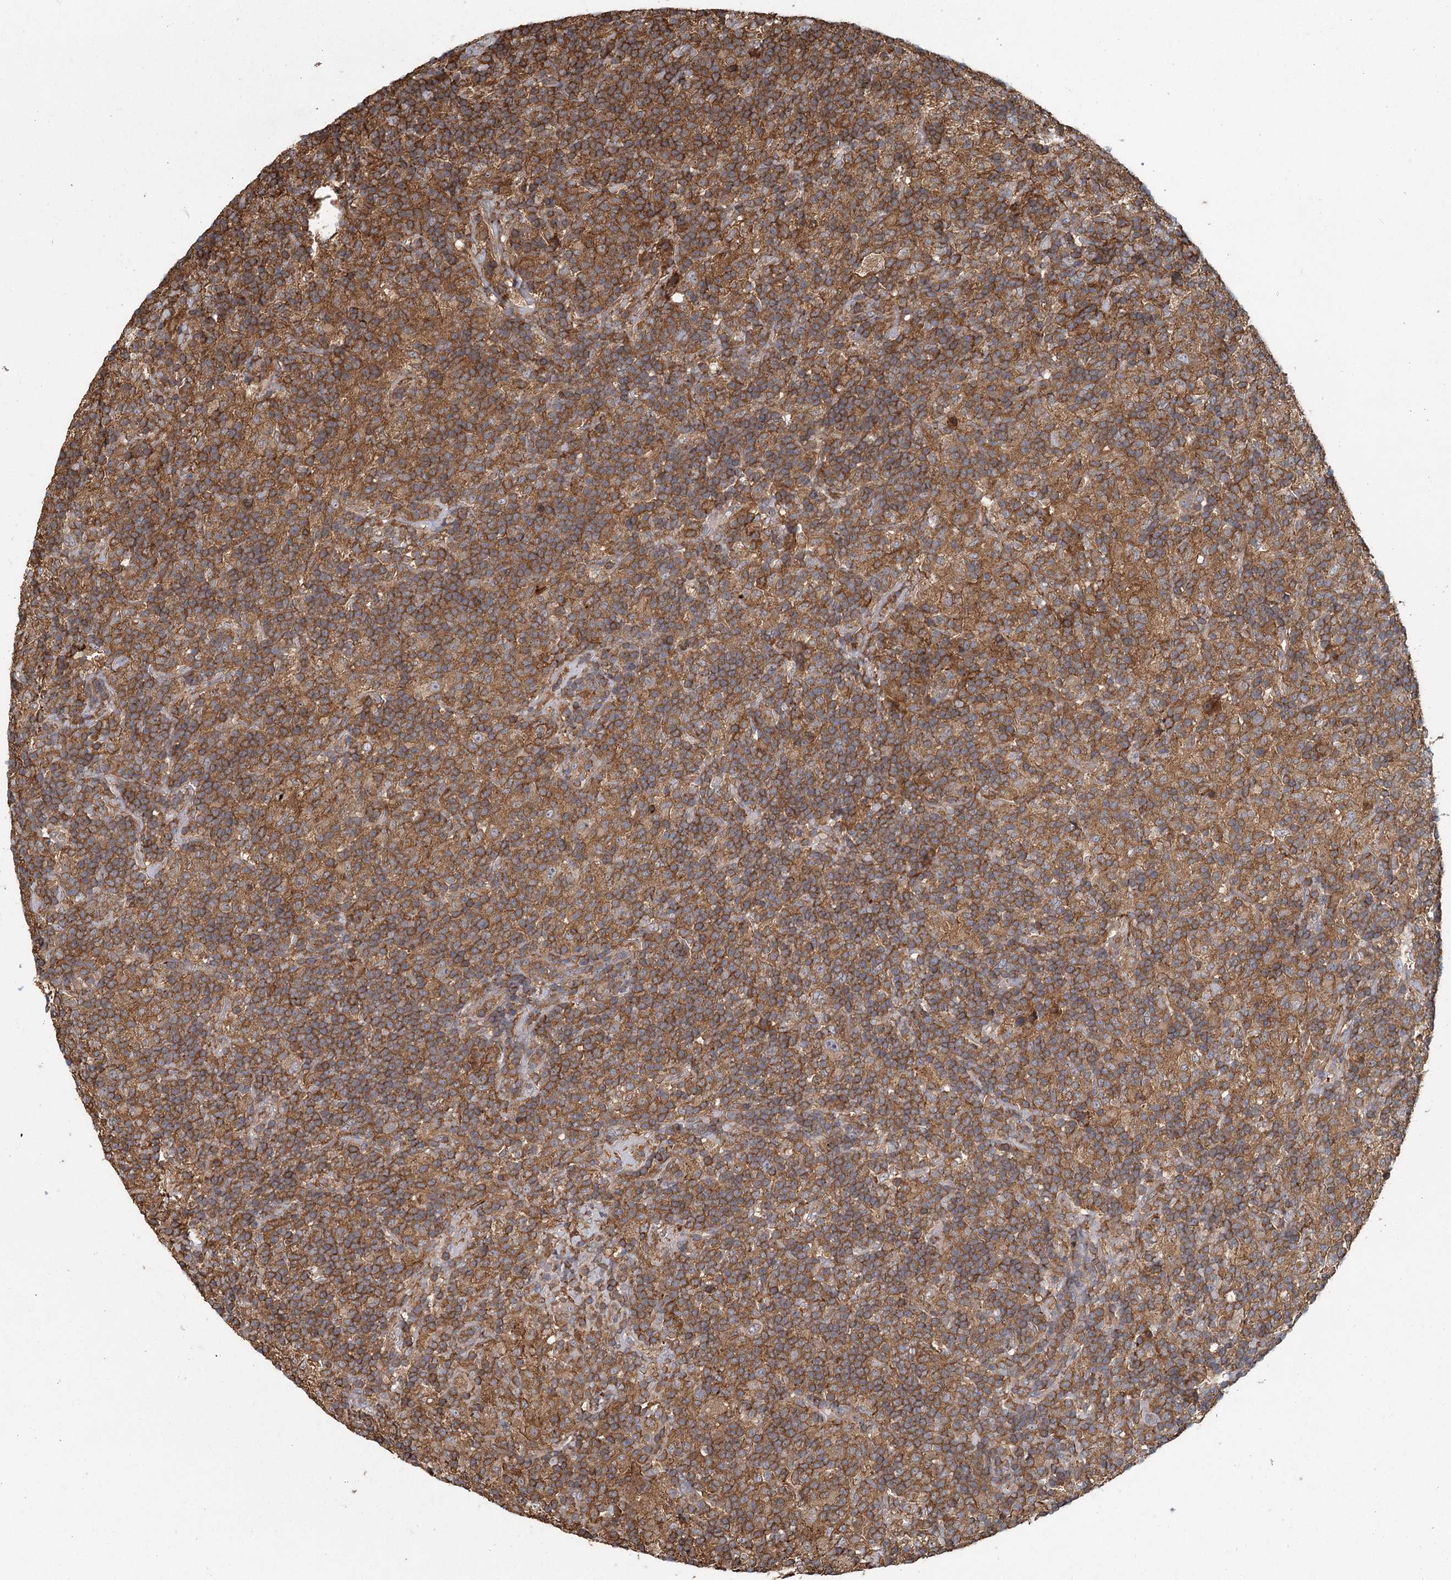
{"staining": {"intensity": "moderate", "quantity": ">75%", "location": "cytoplasmic/membranous"}, "tissue": "lymphoma", "cell_type": "Tumor cells", "image_type": "cancer", "snomed": [{"axis": "morphology", "description": "Hodgkin's disease, NOS"}, {"axis": "topography", "description": "Lymph node"}], "caption": "A brown stain highlights moderate cytoplasmic/membranous expression of a protein in human Hodgkin's disease tumor cells.", "gene": "PLEKHA7", "patient": {"sex": "male", "age": 70}}